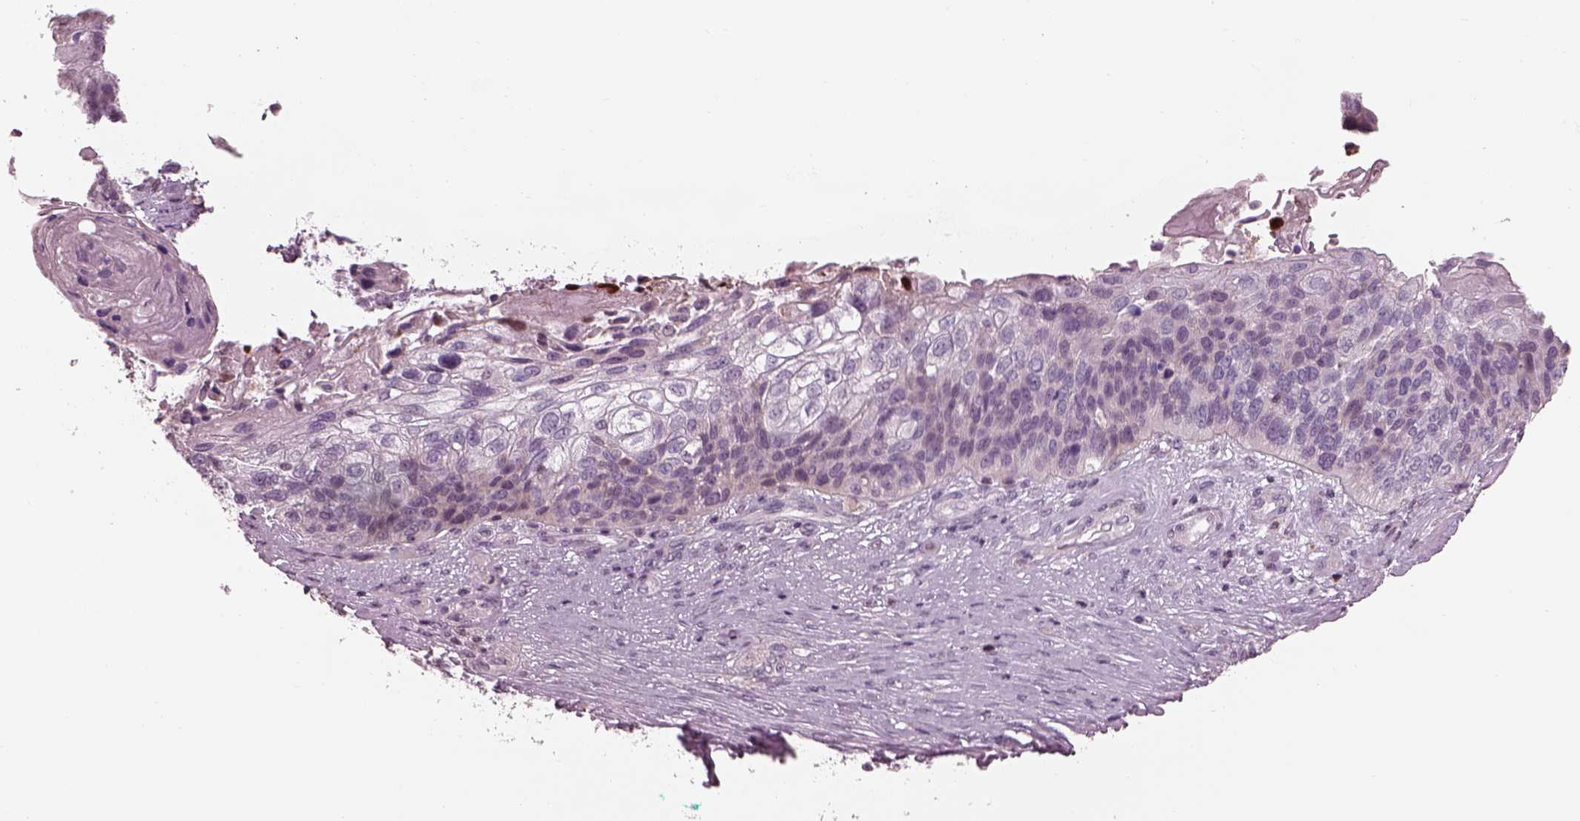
{"staining": {"intensity": "negative", "quantity": "none", "location": "none"}, "tissue": "lung cancer", "cell_type": "Tumor cells", "image_type": "cancer", "snomed": [{"axis": "morphology", "description": "Squamous cell carcinoma, NOS"}, {"axis": "topography", "description": "Lung"}], "caption": "Tumor cells are negative for brown protein staining in lung cancer.", "gene": "BFSP1", "patient": {"sex": "male", "age": 69}}